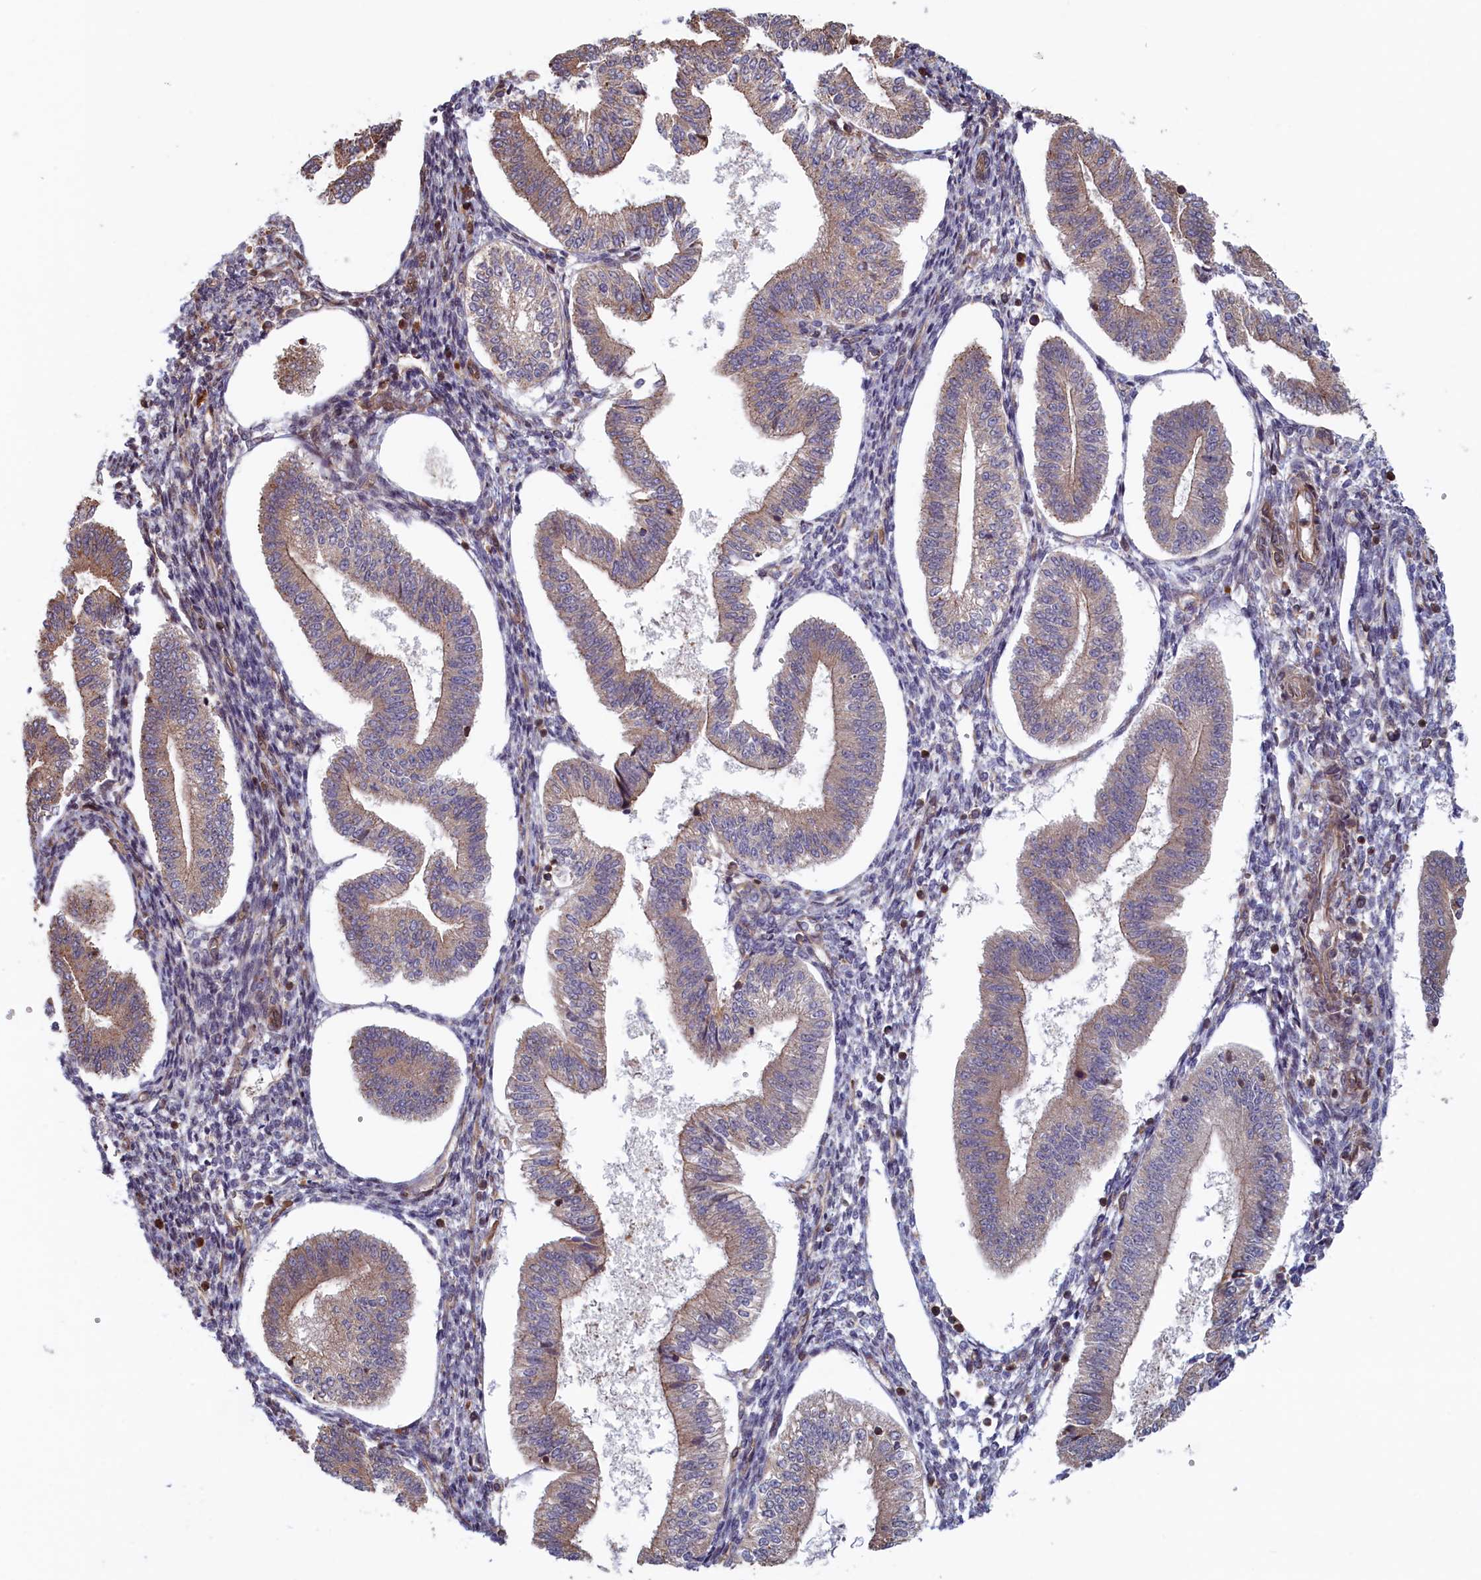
{"staining": {"intensity": "moderate", "quantity": "<25%", "location": "cytoplasmic/membranous"}, "tissue": "endometrium", "cell_type": "Cells in endometrial stroma", "image_type": "normal", "snomed": [{"axis": "morphology", "description": "Normal tissue, NOS"}, {"axis": "topography", "description": "Endometrium"}], "caption": "IHC (DAB) staining of normal endometrium displays moderate cytoplasmic/membranous protein expression in approximately <25% of cells in endometrial stroma.", "gene": "RILPL1", "patient": {"sex": "female", "age": 34}}